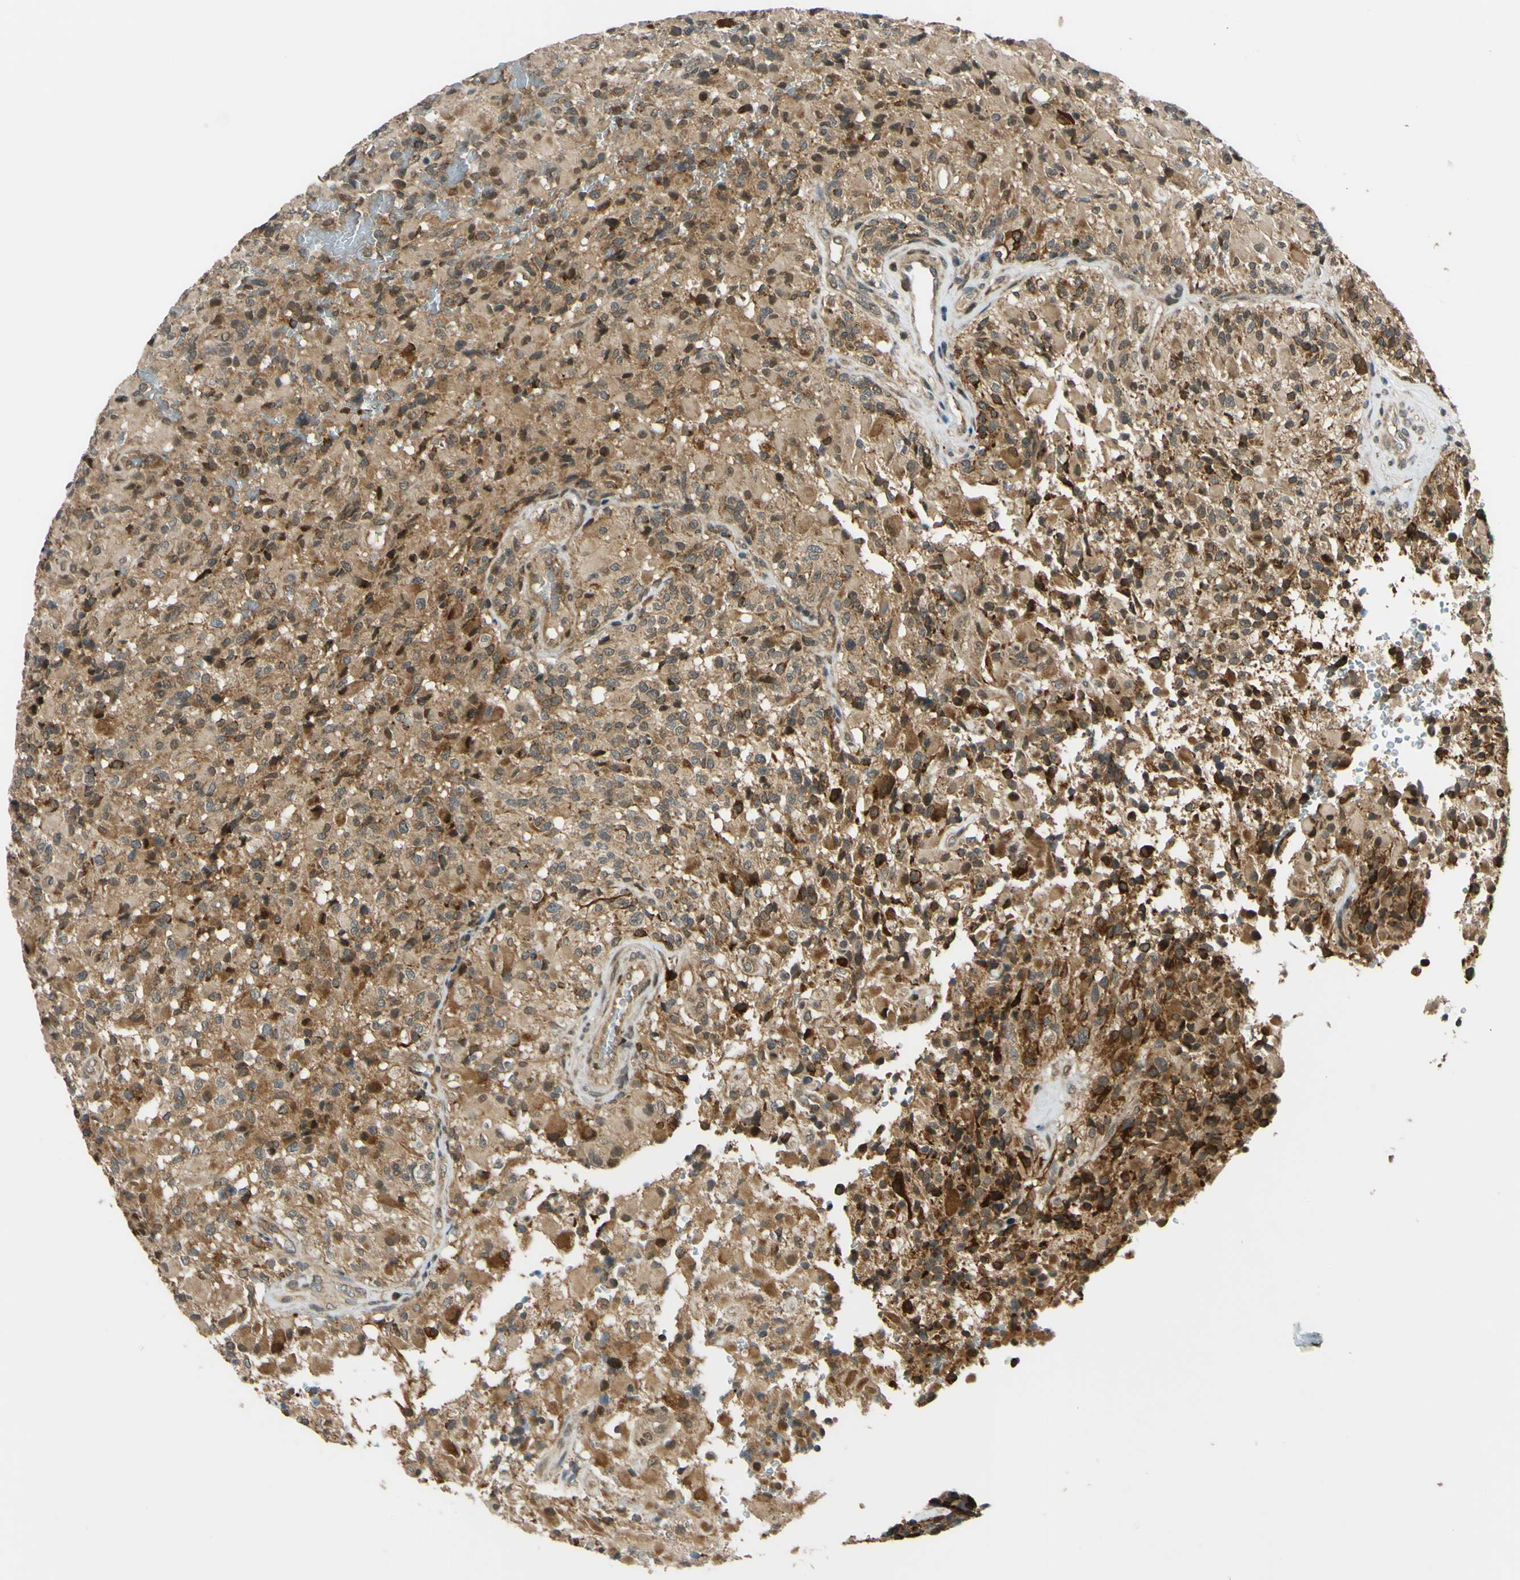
{"staining": {"intensity": "strong", "quantity": "<25%", "location": "cytoplasmic/membranous,nuclear"}, "tissue": "glioma", "cell_type": "Tumor cells", "image_type": "cancer", "snomed": [{"axis": "morphology", "description": "Glioma, malignant, High grade"}, {"axis": "topography", "description": "Brain"}], "caption": "The photomicrograph demonstrates a brown stain indicating the presence of a protein in the cytoplasmic/membranous and nuclear of tumor cells in glioma. Using DAB (brown) and hematoxylin (blue) stains, captured at high magnification using brightfield microscopy.", "gene": "ABCC8", "patient": {"sex": "male", "age": 71}}